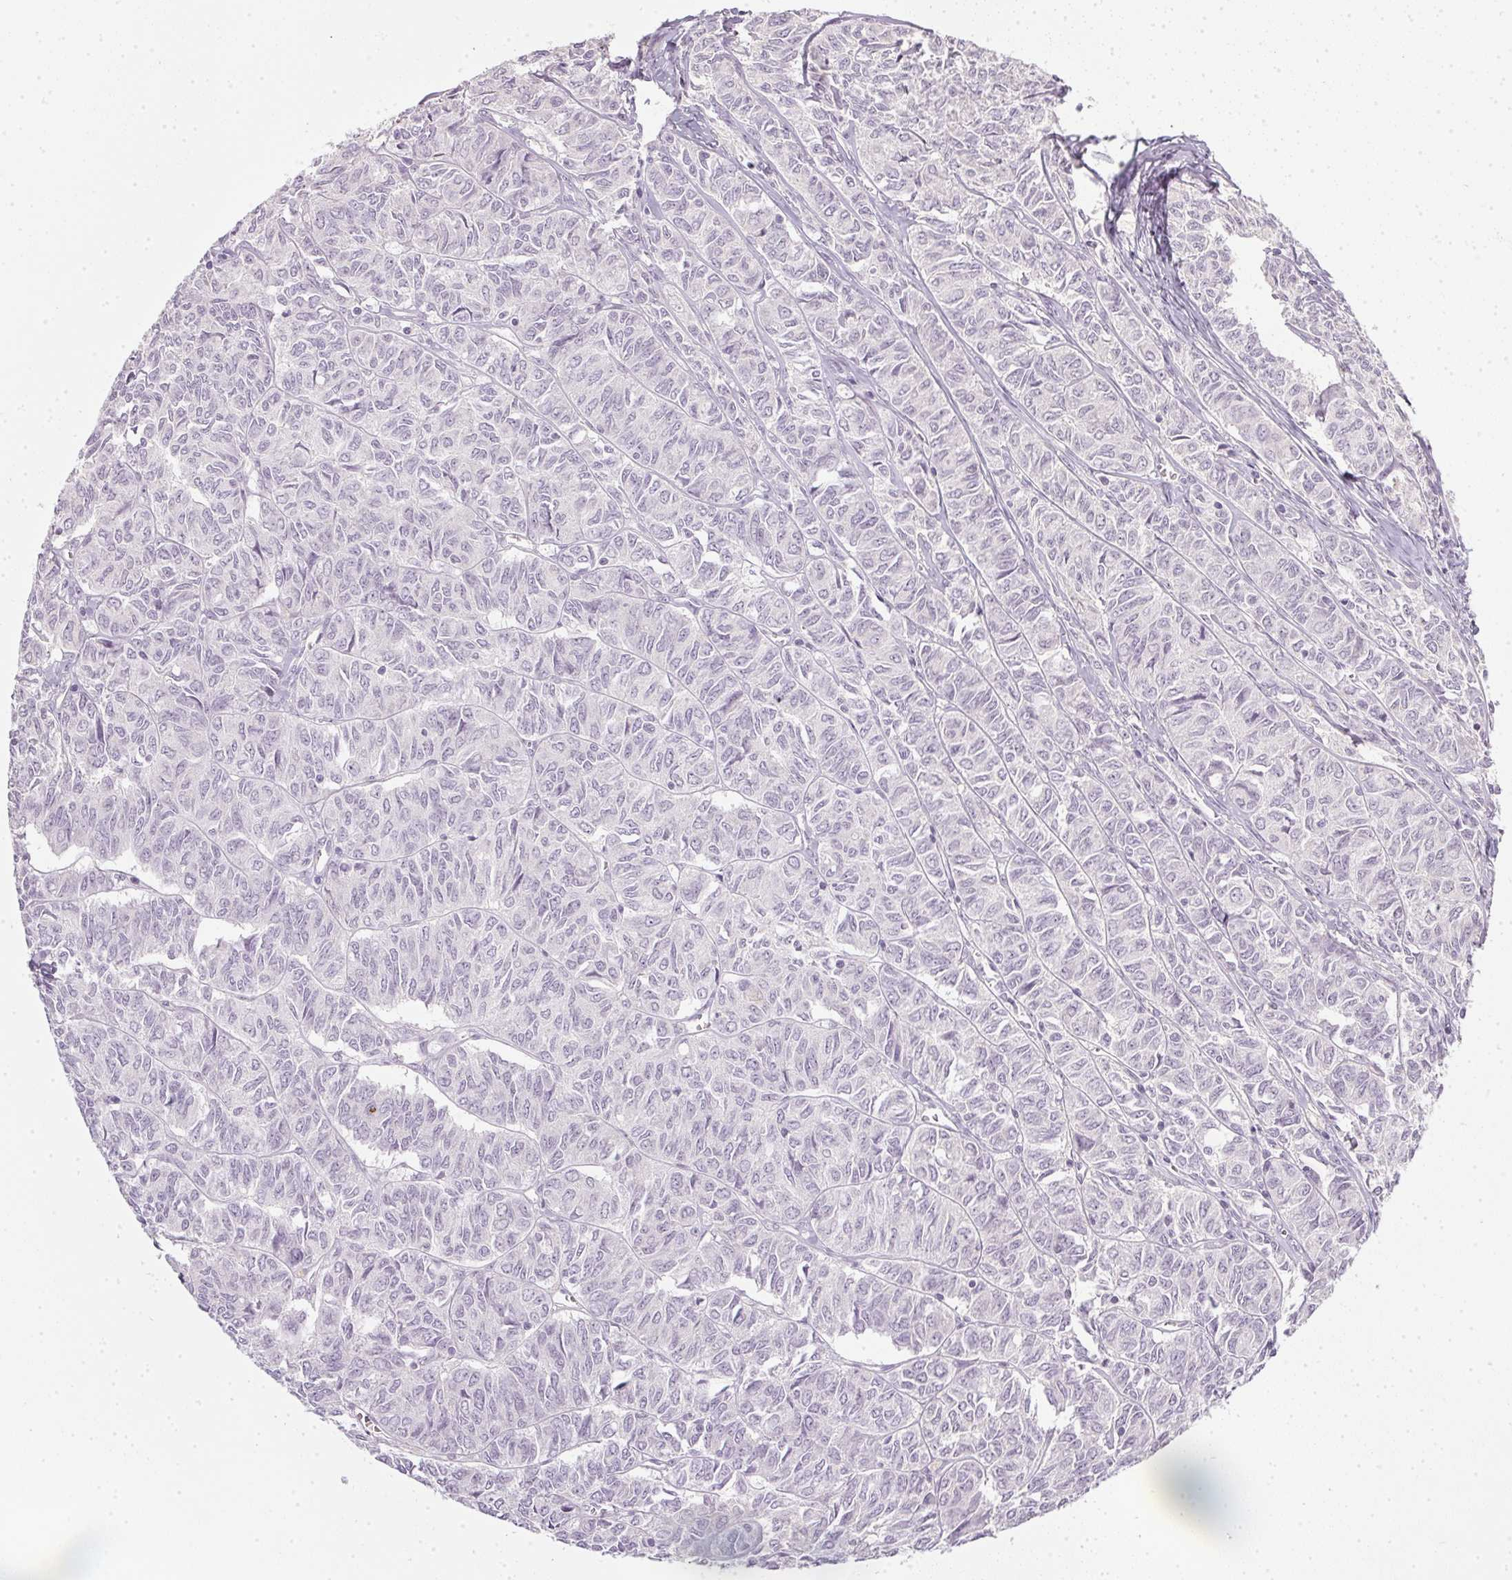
{"staining": {"intensity": "negative", "quantity": "none", "location": "none"}, "tissue": "ovarian cancer", "cell_type": "Tumor cells", "image_type": "cancer", "snomed": [{"axis": "morphology", "description": "Carcinoma, endometroid"}, {"axis": "topography", "description": "Ovary"}], "caption": "Protein analysis of ovarian cancer exhibits no significant expression in tumor cells.", "gene": "TMEM72", "patient": {"sex": "female", "age": 80}}